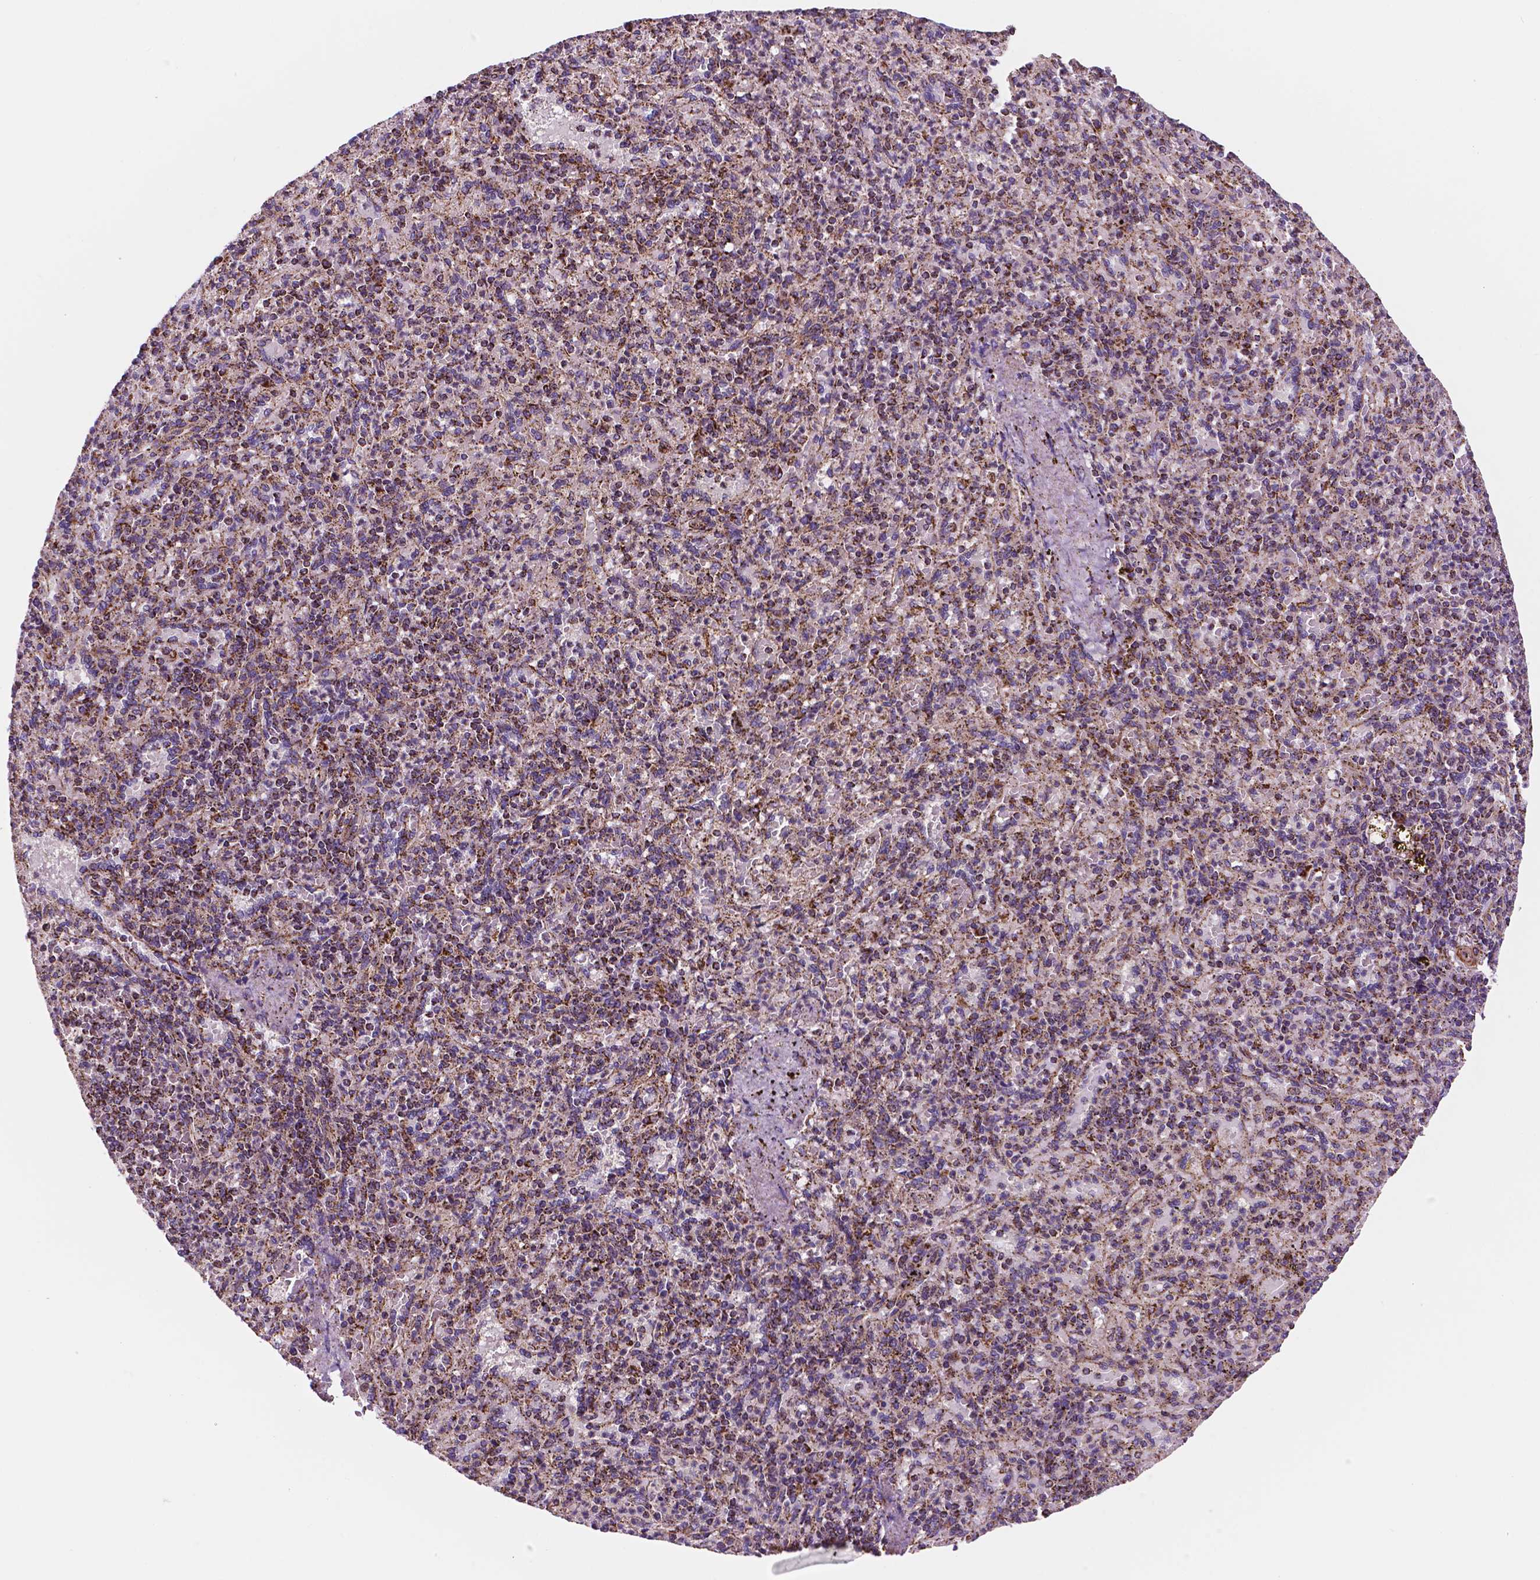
{"staining": {"intensity": "strong", "quantity": "25%-75%", "location": "cytoplasmic/membranous"}, "tissue": "spleen", "cell_type": "Cells in red pulp", "image_type": "normal", "snomed": [{"axis": "morphology", "description": "Normal tissue, NOS"}, {"axis": "topography", "description": "Spleen"}], "caption": "The image reveals immunohistochemical staining of normal spleen. There is strong cytoplasmic/membranous expression is seen in about 25%-75% of cells in red pulp. (brown staining indicates protein expression, while blue staining denotes nuclei).", "gene": "GEMIN4", "patient": {"sex": "female", "age": 74}}